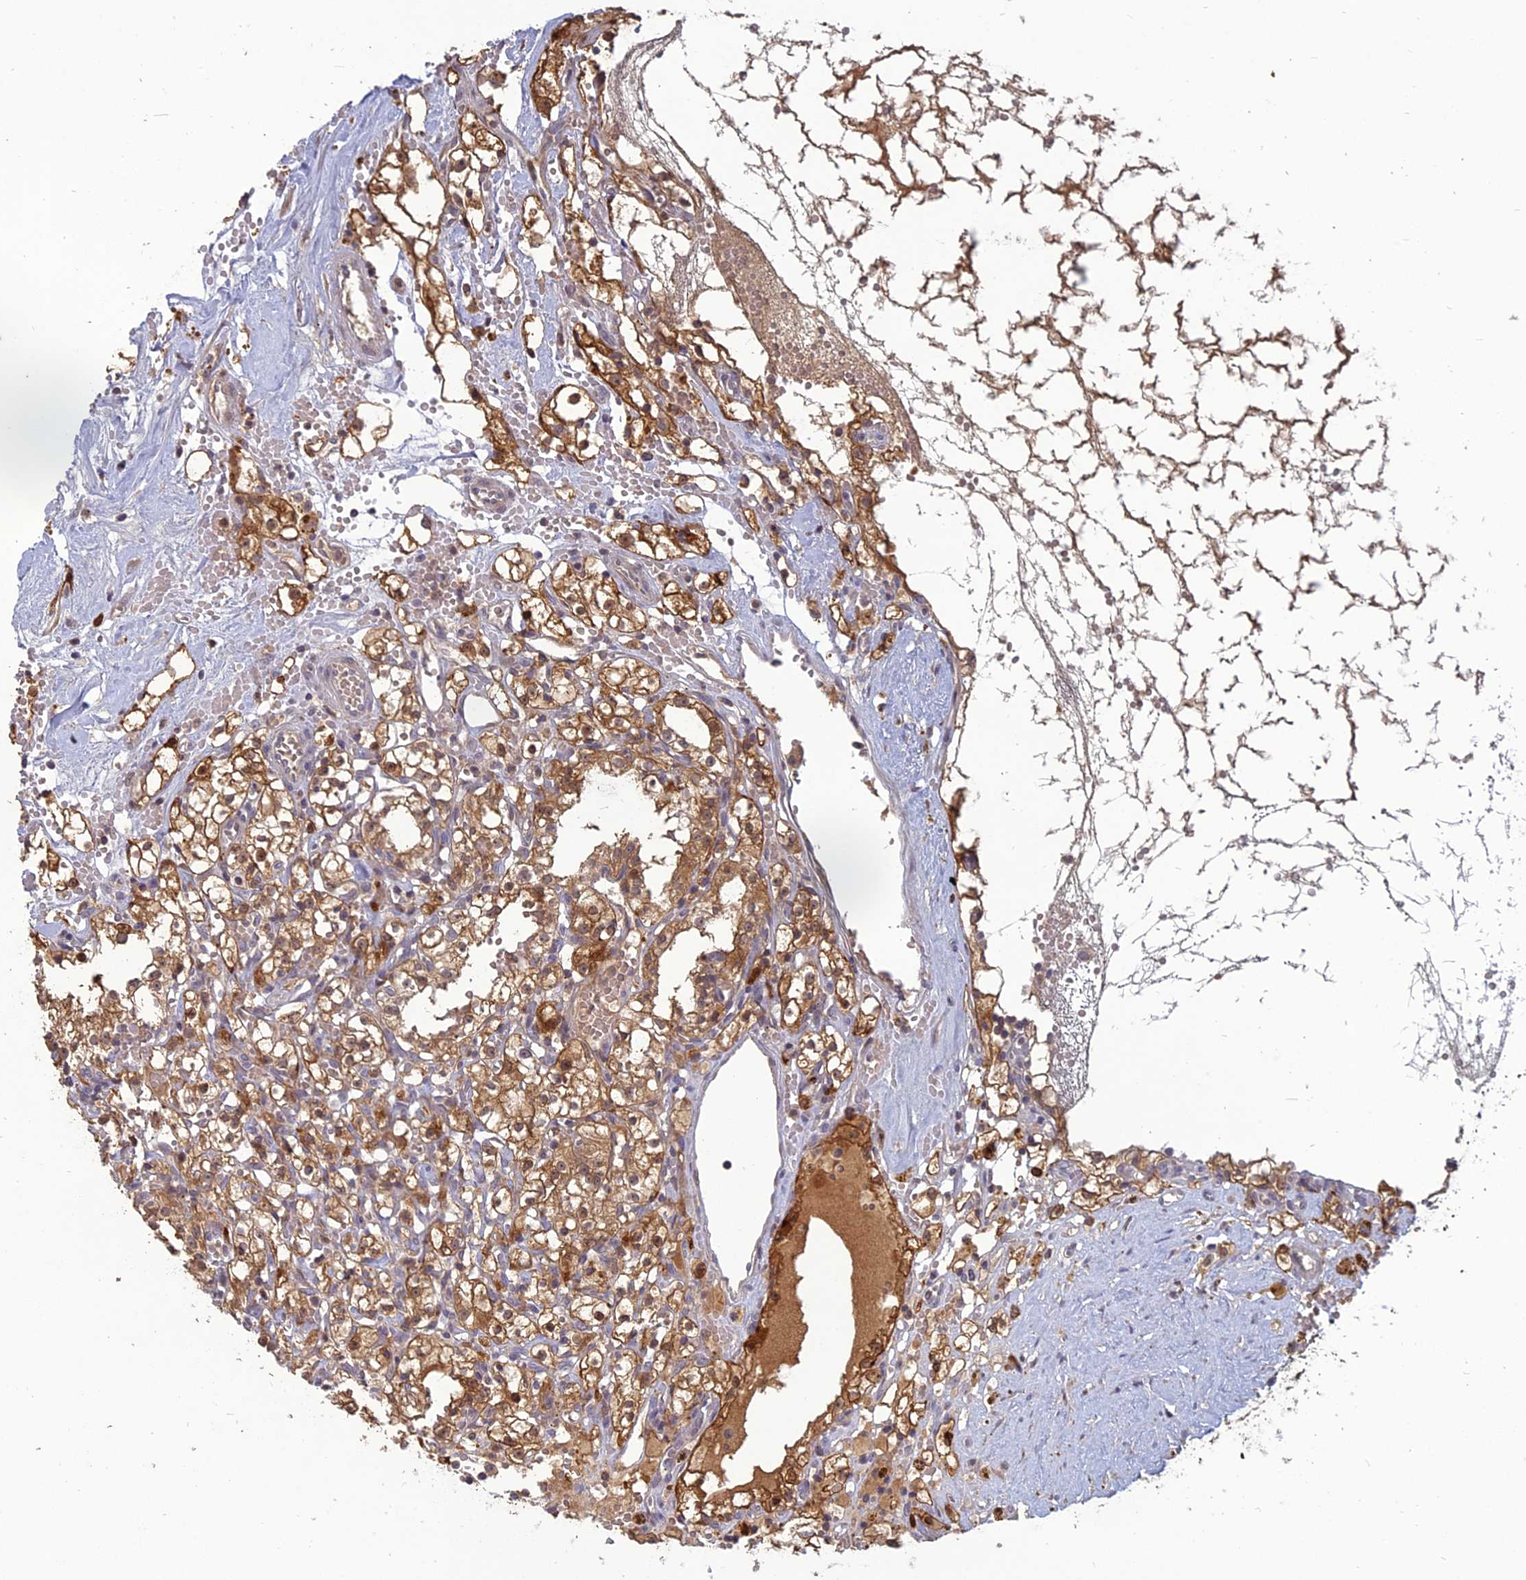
{"staining": {"intensity": "moderate", "quantity": ">75%", "location": "cytoplasmic/membranous"}, "tissue": "renal cancer", "cell_type": "Tumor cells", "image_type": "cancer", "snomed": [{"axis": "morphology", "description": "Adenocarcinoma, NOS"}, {"axis": "topography", "description": "Kidney"}], "caption": "Protein expression analysis of renal cancer reveals moderate cytoplasmic/membranous expression in about >75% of tumor cells.", "gene": "TMEM208", "patient": {"sex": "male", "age": 56}}